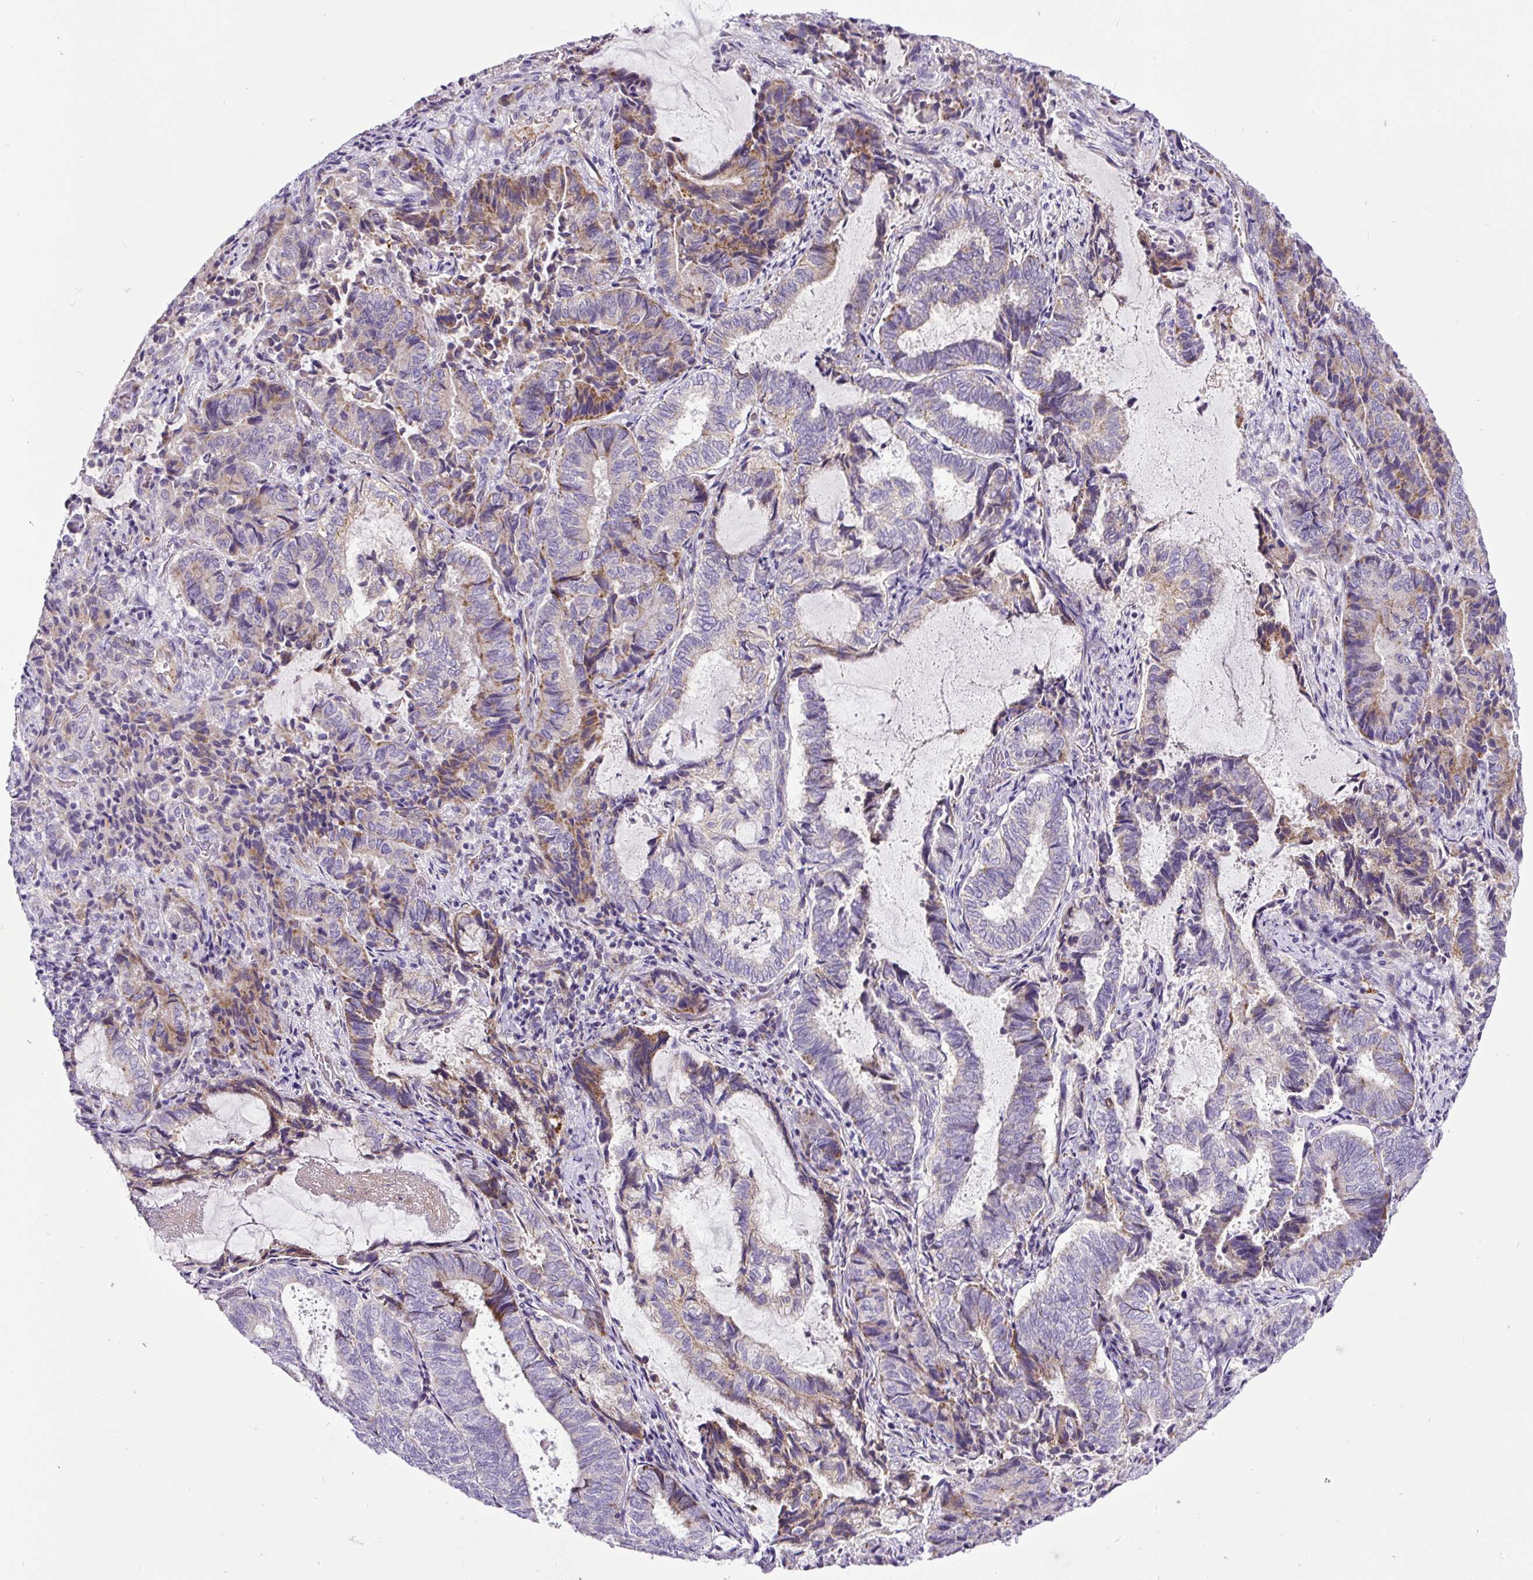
{"staining": {"intensity": "moderate", "quantity": "<25%", "location": "cytoplasmic/membranous"}, "tissue": "endometrial cancer", "cell_type": "Tumor cells", "image_type": "cancer", "snomed": [{"axis": "morphology", "description": "Adenocarcinoma, NOS"}, {"axis": "topography", "description": "Endometrium"}], "caption": "A photomicrograph of human endometrial cancer (adenocarcinoma) stained for a protein shows moderate cytoplasmic/membranous brown staining in tumor cells.", "gene": "HPS4", "patient": {"sex": "female", "age": 80}}